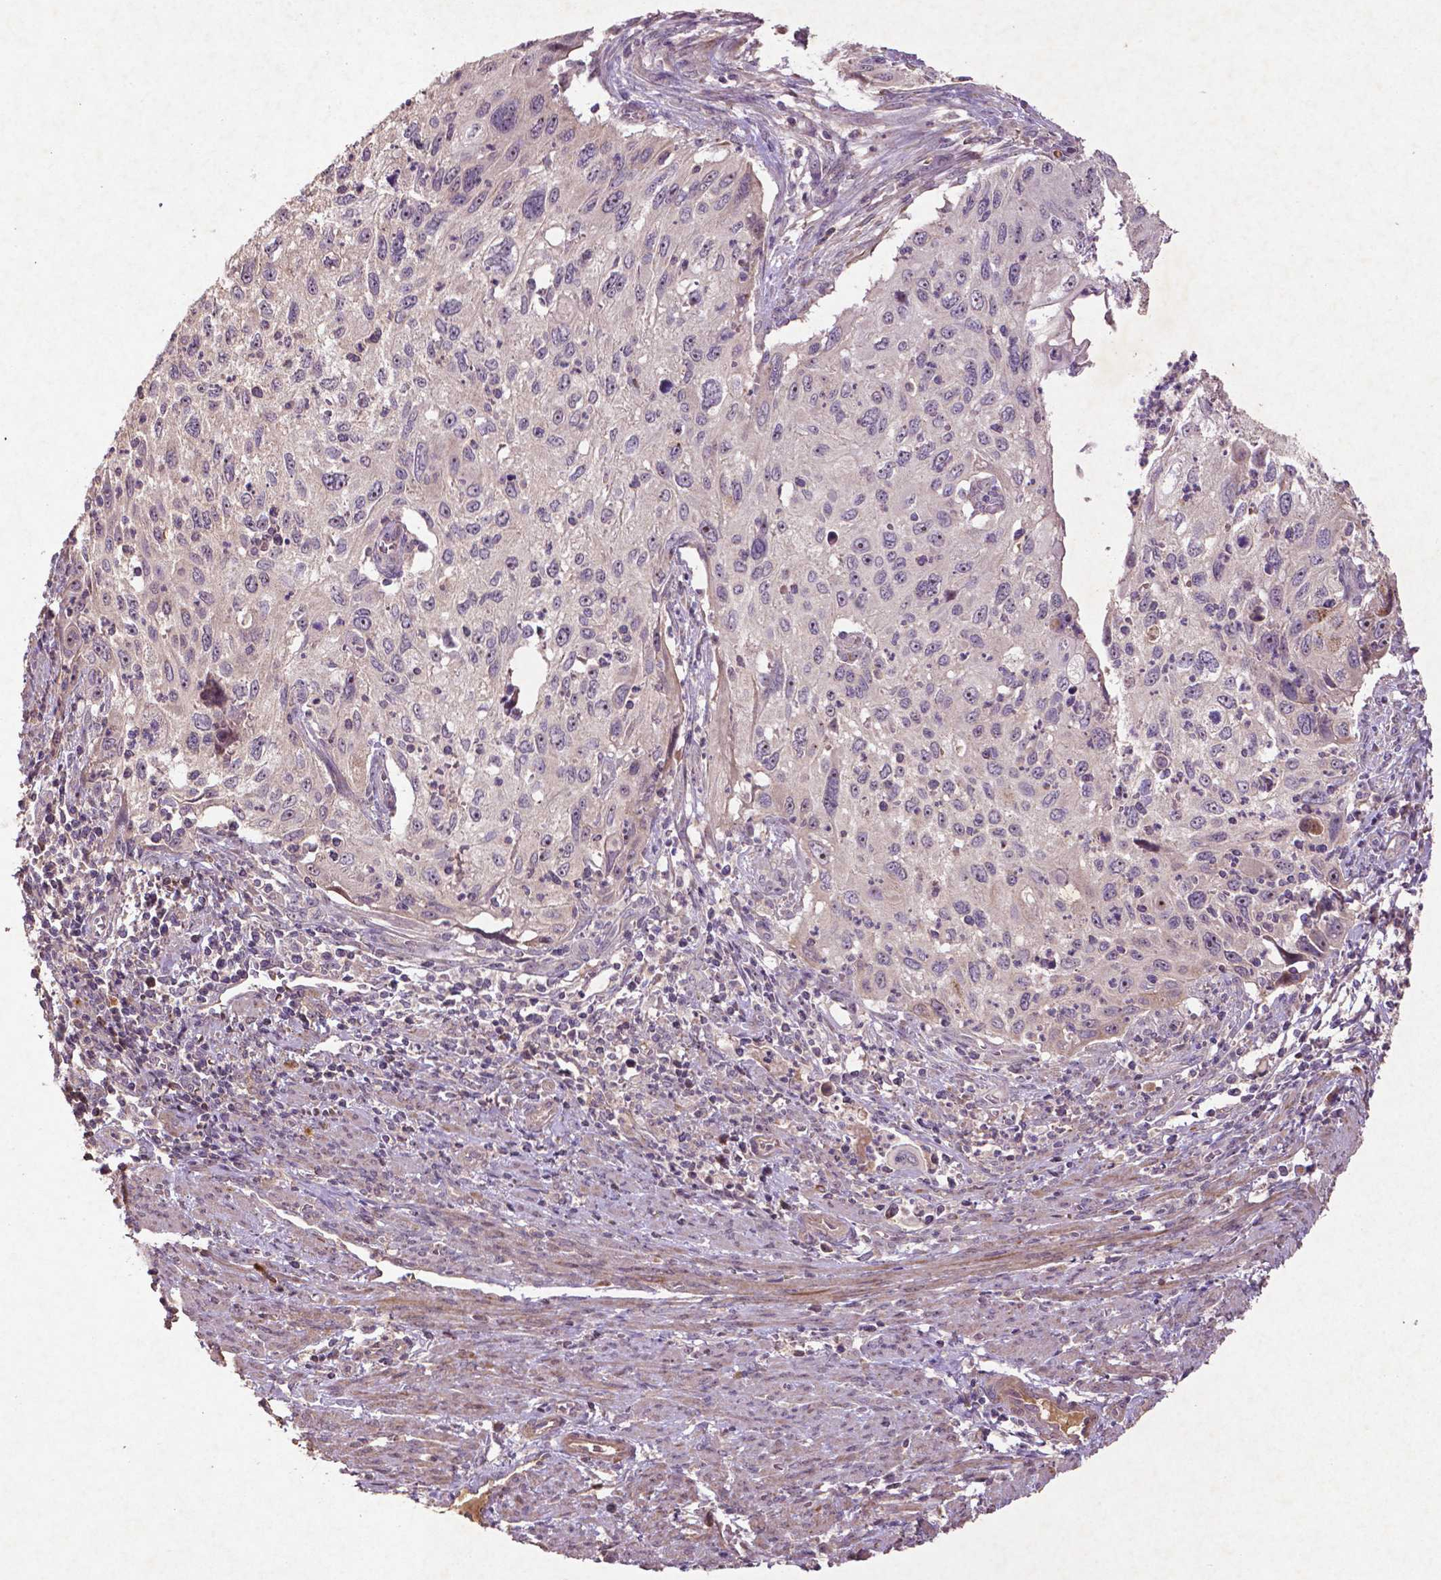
{"staining": {"intensity": "negative", "quantity": "none", "location": "none"}, "tissue": "cervical cancer", "cell_type": "Tumor cells", "image_type": "cancer", "snomed": [{"axis": "morphology", "description": "Squamous cell carcinoma, NOS"}, {"axis": "topography", "description": "Cervix"}], "caption": "A photomicrograph of squamous cell carcinoma (cervical) stained for a protein reveals no brown staining in tumor cells.", "gene": "COQ2", "patient": {"sex": "female", "age": 70}}